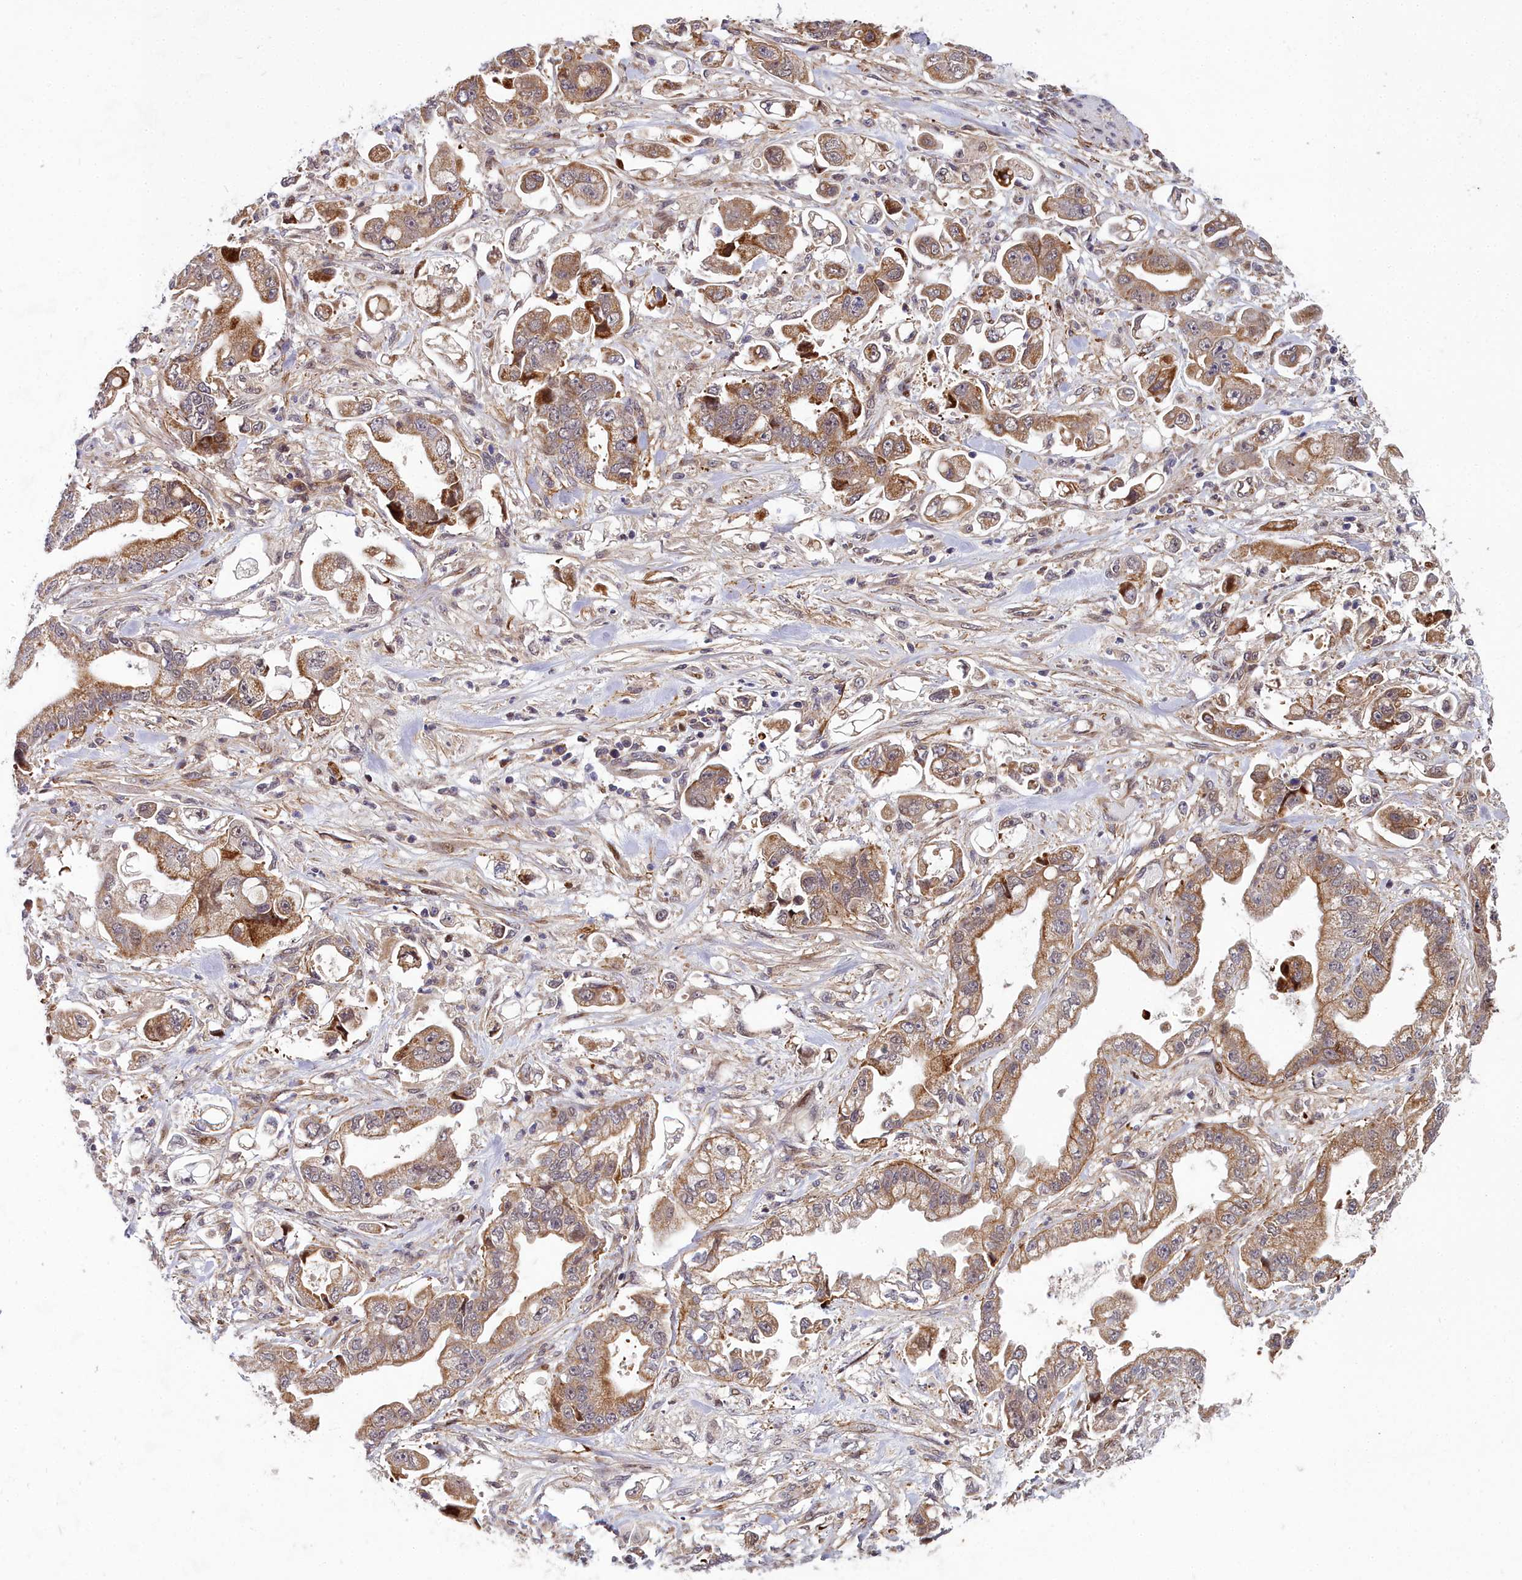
{"staining": {"intensity": "moderate", "quantity": ">75%", "location": "cytoplasmic/membranous"}, "tissue": "stomach cancer", "cell_type": "Tumor cells", "image_type": "cancer", "snomed": [{"axis": "morphology", "description": "Adenocarcinoma, NOS"}, {"axis": "topography", "description": "Stomach"}], "caption": "Immunohistochemistry (IHC) (DAB) staining of stomach cancer (adenocarcinoma) demonstrates moderate cytoplasmic/membranous protein expression in approximately >75% of tumor cells.", "gene": "MRPS11", "patient": {"sex": "male", "age": 62}}